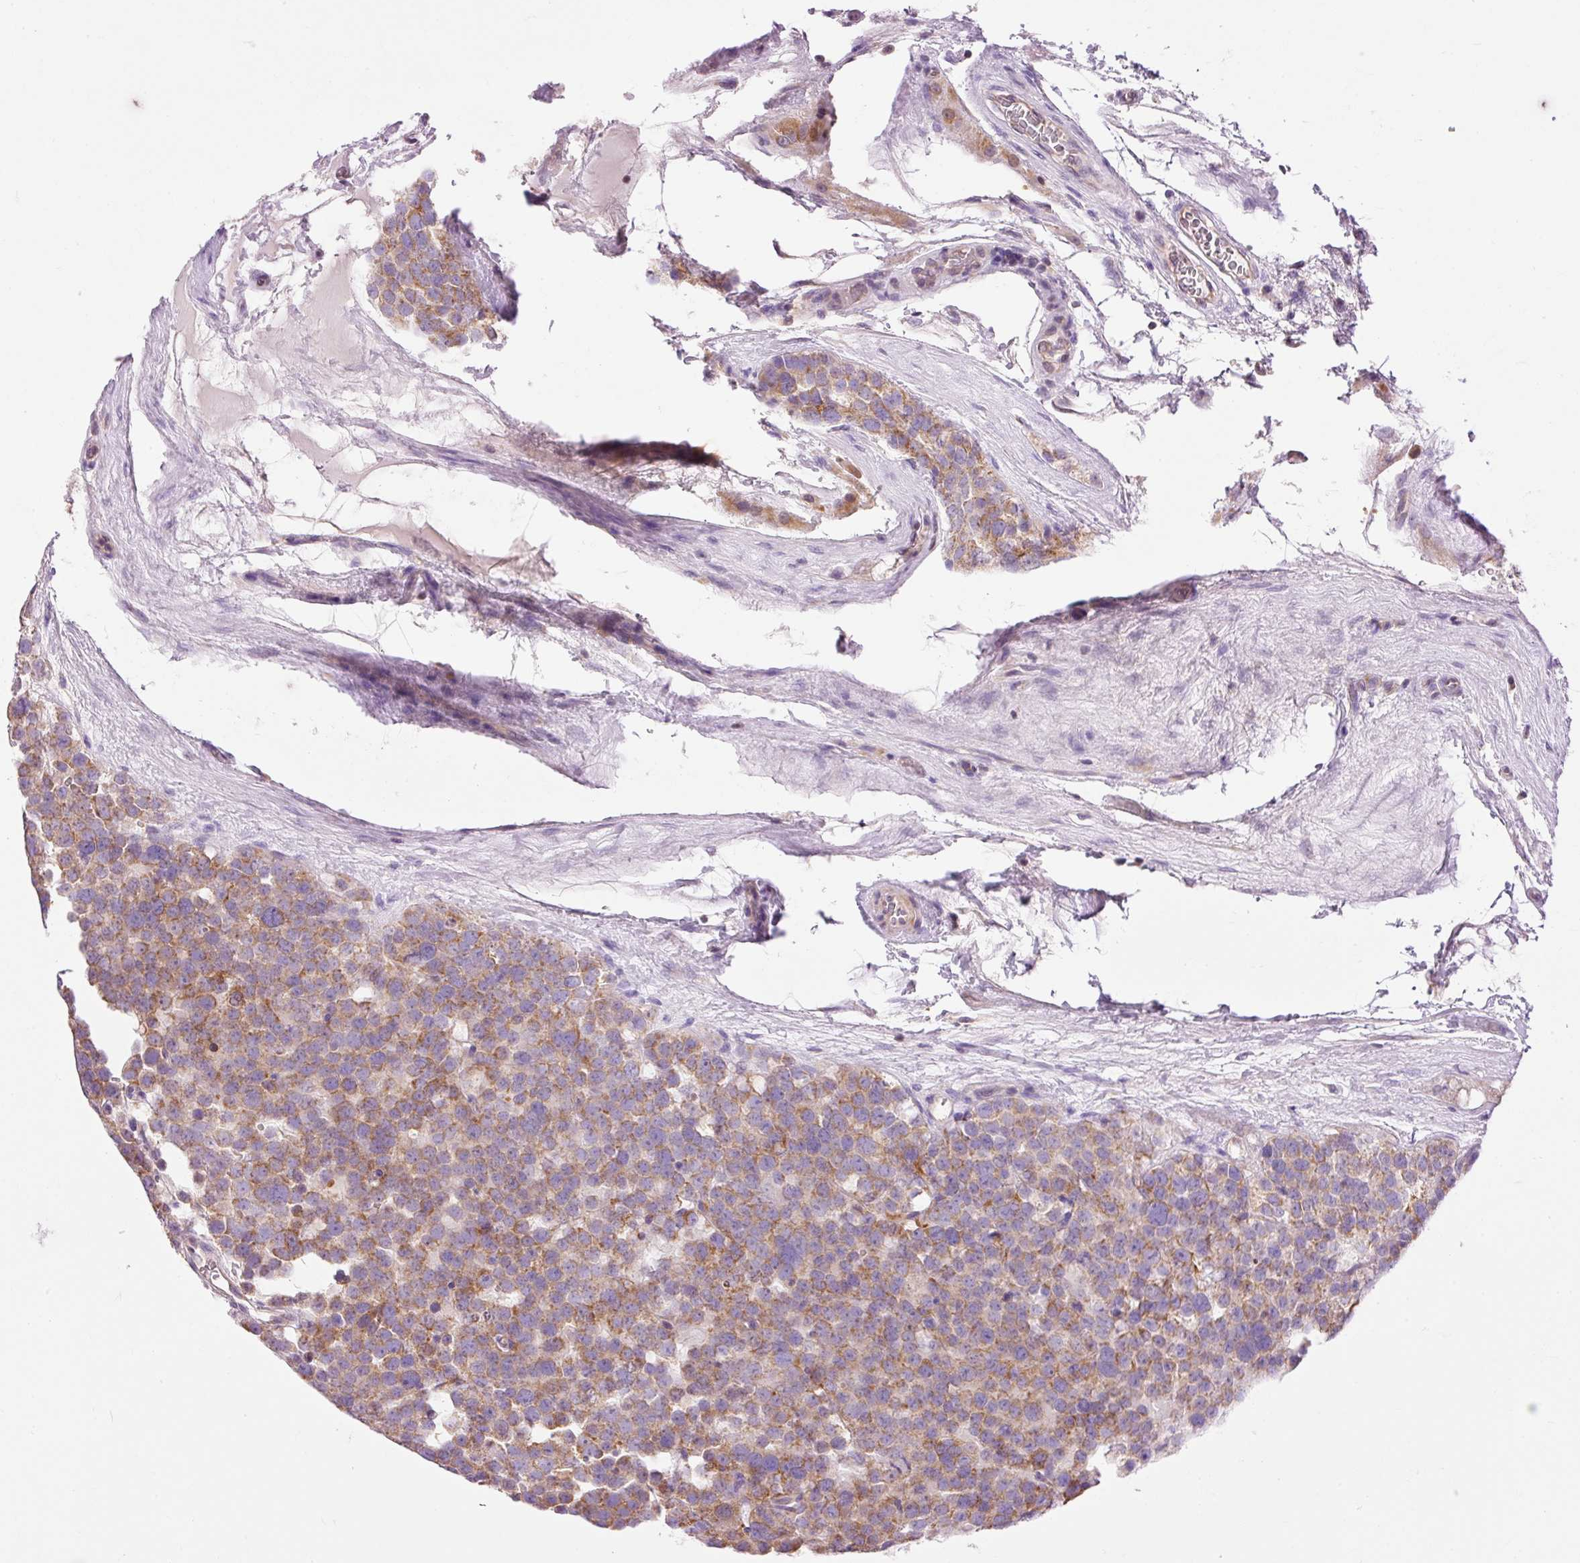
{"staining": {"intensity": "moderate", "quantity": ">75%", "location": "cytoplasmic/membranous"}, "tissue": "testis cancer", "cell_type": "Tumor cells", "image_type": "cancer", "snomed": [{"axis": "morphology", "description": "Seminoma, NOS"}, {"axis": "topography", "description": "Testis"}], "caption": "Immunohistochemistry (IHC) image of human testis seminoma stained for a protein (brown), which shows medium levels of moderate cytoplasmic/membranous staining in about >75% of tumor cells.", "gene": "IMMT", "patient": {"sex": "male", "age": 71}}